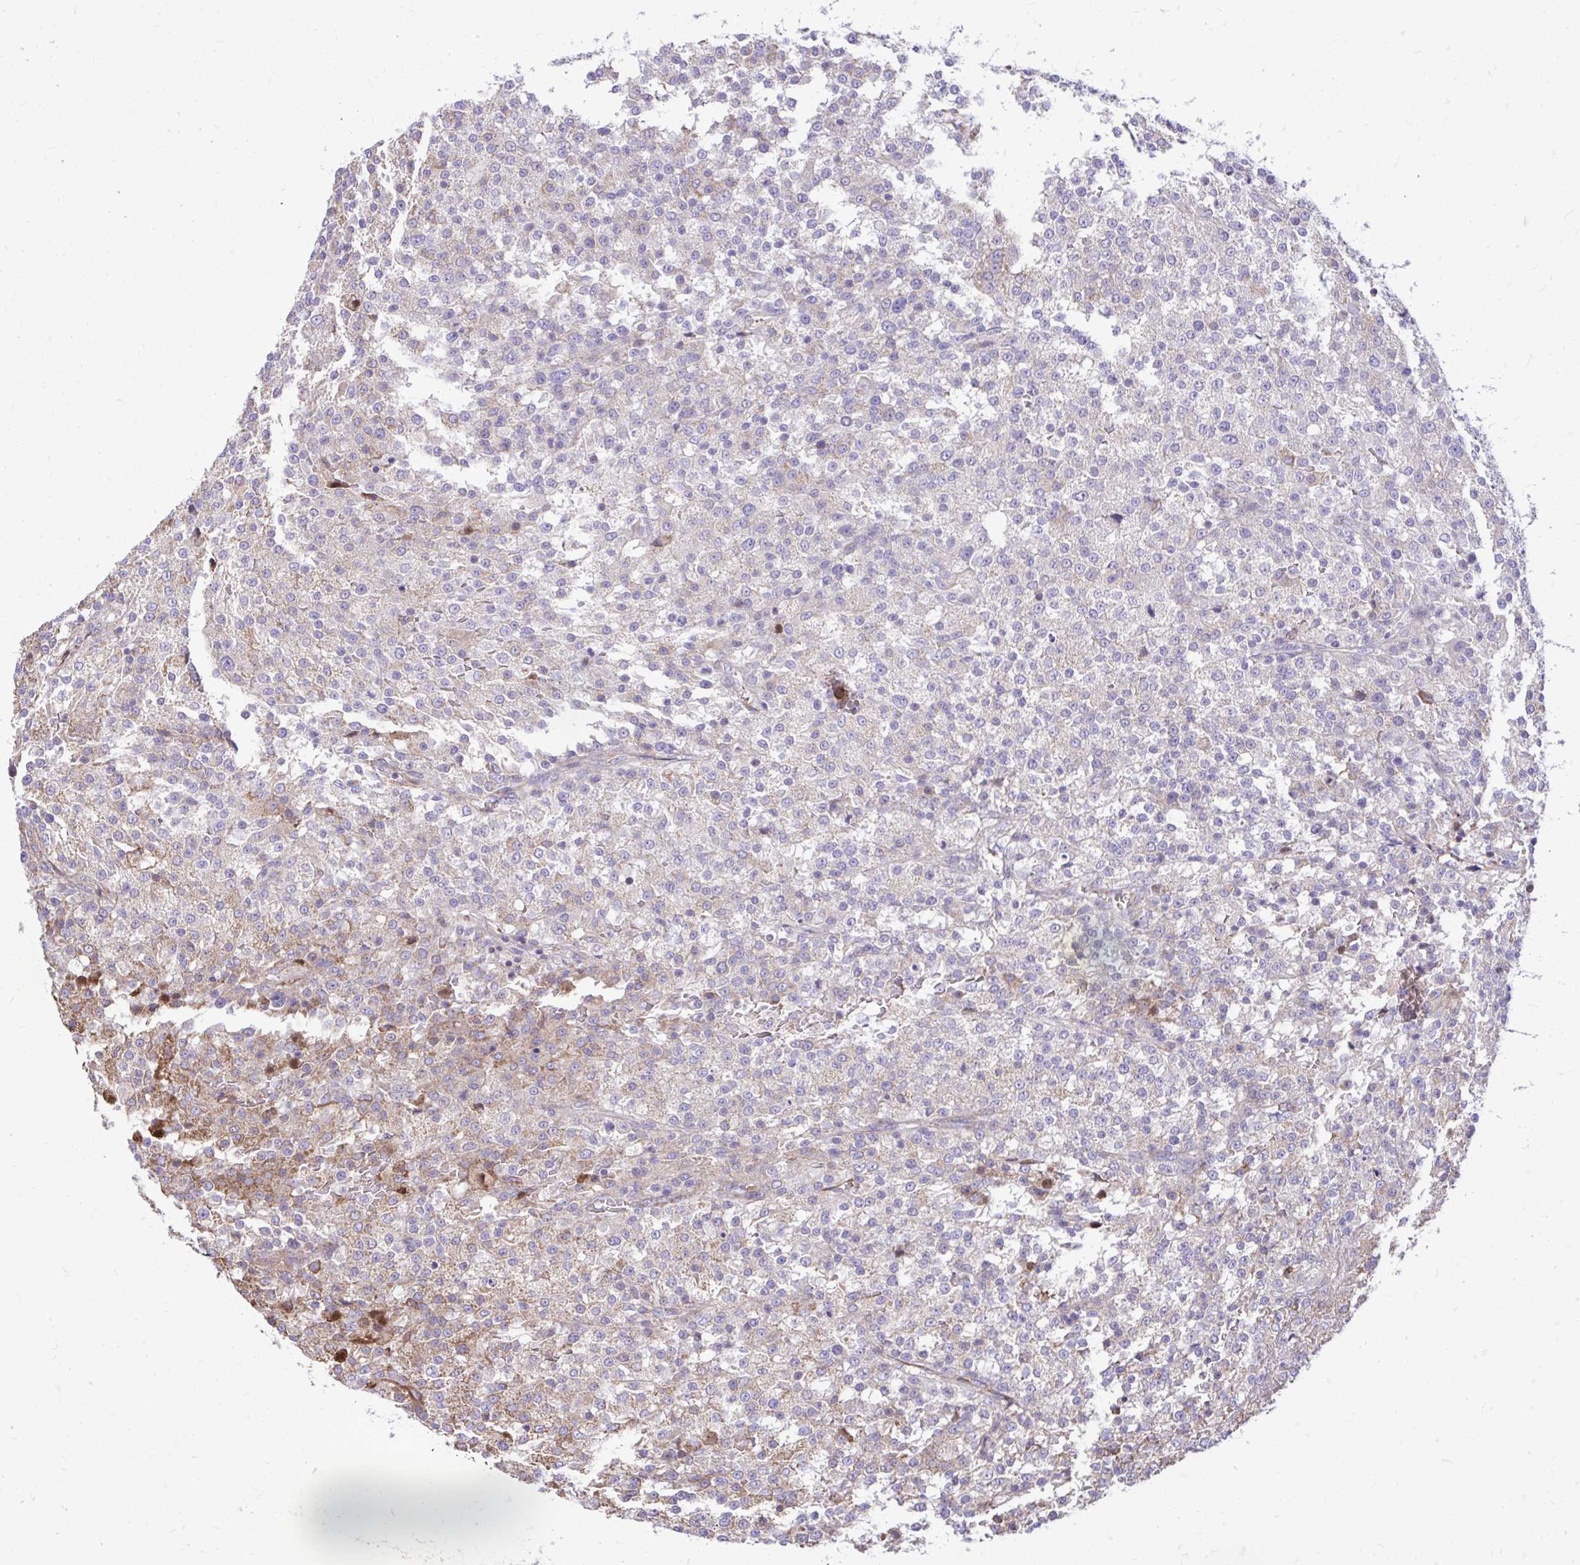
{"staining": {"intensity": "weak", "quantity": "<25%", "location": "cytoplasmic/membranous"}, "tissue": "testis cancer", "cell_type": "Tumor cells", "image_type": "cancer", "snomed": [{"axis": "morphology", "description": "Seminoma, NOS"}, {"axis": "topography", "description": "Testis"}], "caption": "Immunohistochemistry (IHC) image of neoplastic tissue: testis seminoma stained with DAB (3,3'-diaminobenzidine) reveals no significant protein expression in tumor cells. (DAB IHC visualized using brightfield microscopy, high magnification).", "gene": "ATP13A2", "patient": {"sex": "male", "age": 59}}